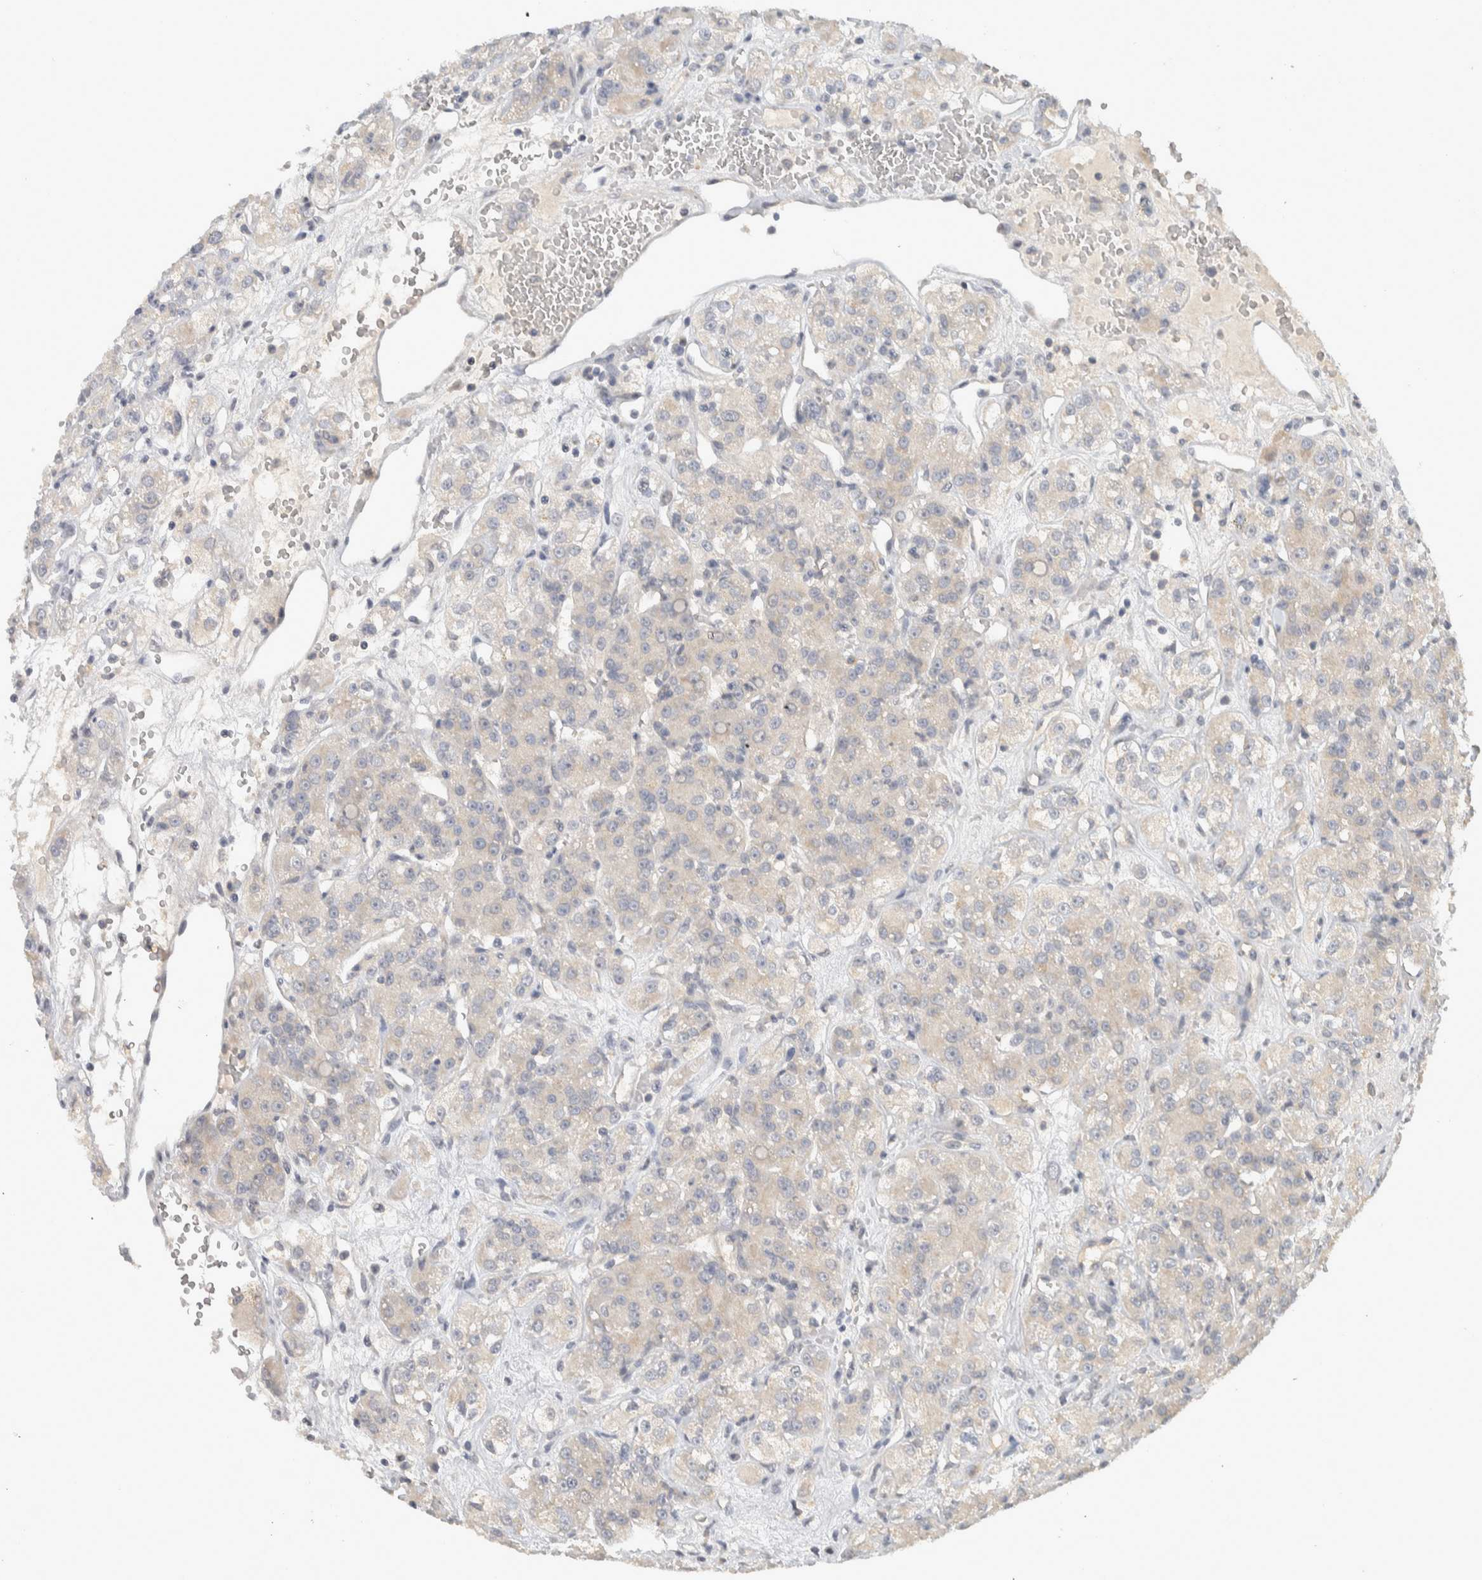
{"staining": {"intensity": "negative", "quantity": "none", "location": "none"}, "tissue": "renal cancer", "cell_type": "Tumor cells", "image_type": "cancer", "snomed": [{"axis": "morphology", "description": "Normal tissue, NOS"}, {"axis": "morphology", "description": "Adenocarcinoma, NOS"}, {"axis": "topography", "description": "Kidney"}], "caption": "Protein analysis of adenocarcinoma (renal) shows no significant staining in tumor cells.", "gene": "AFP", "patient": {"sex": "male", "age": 61}}